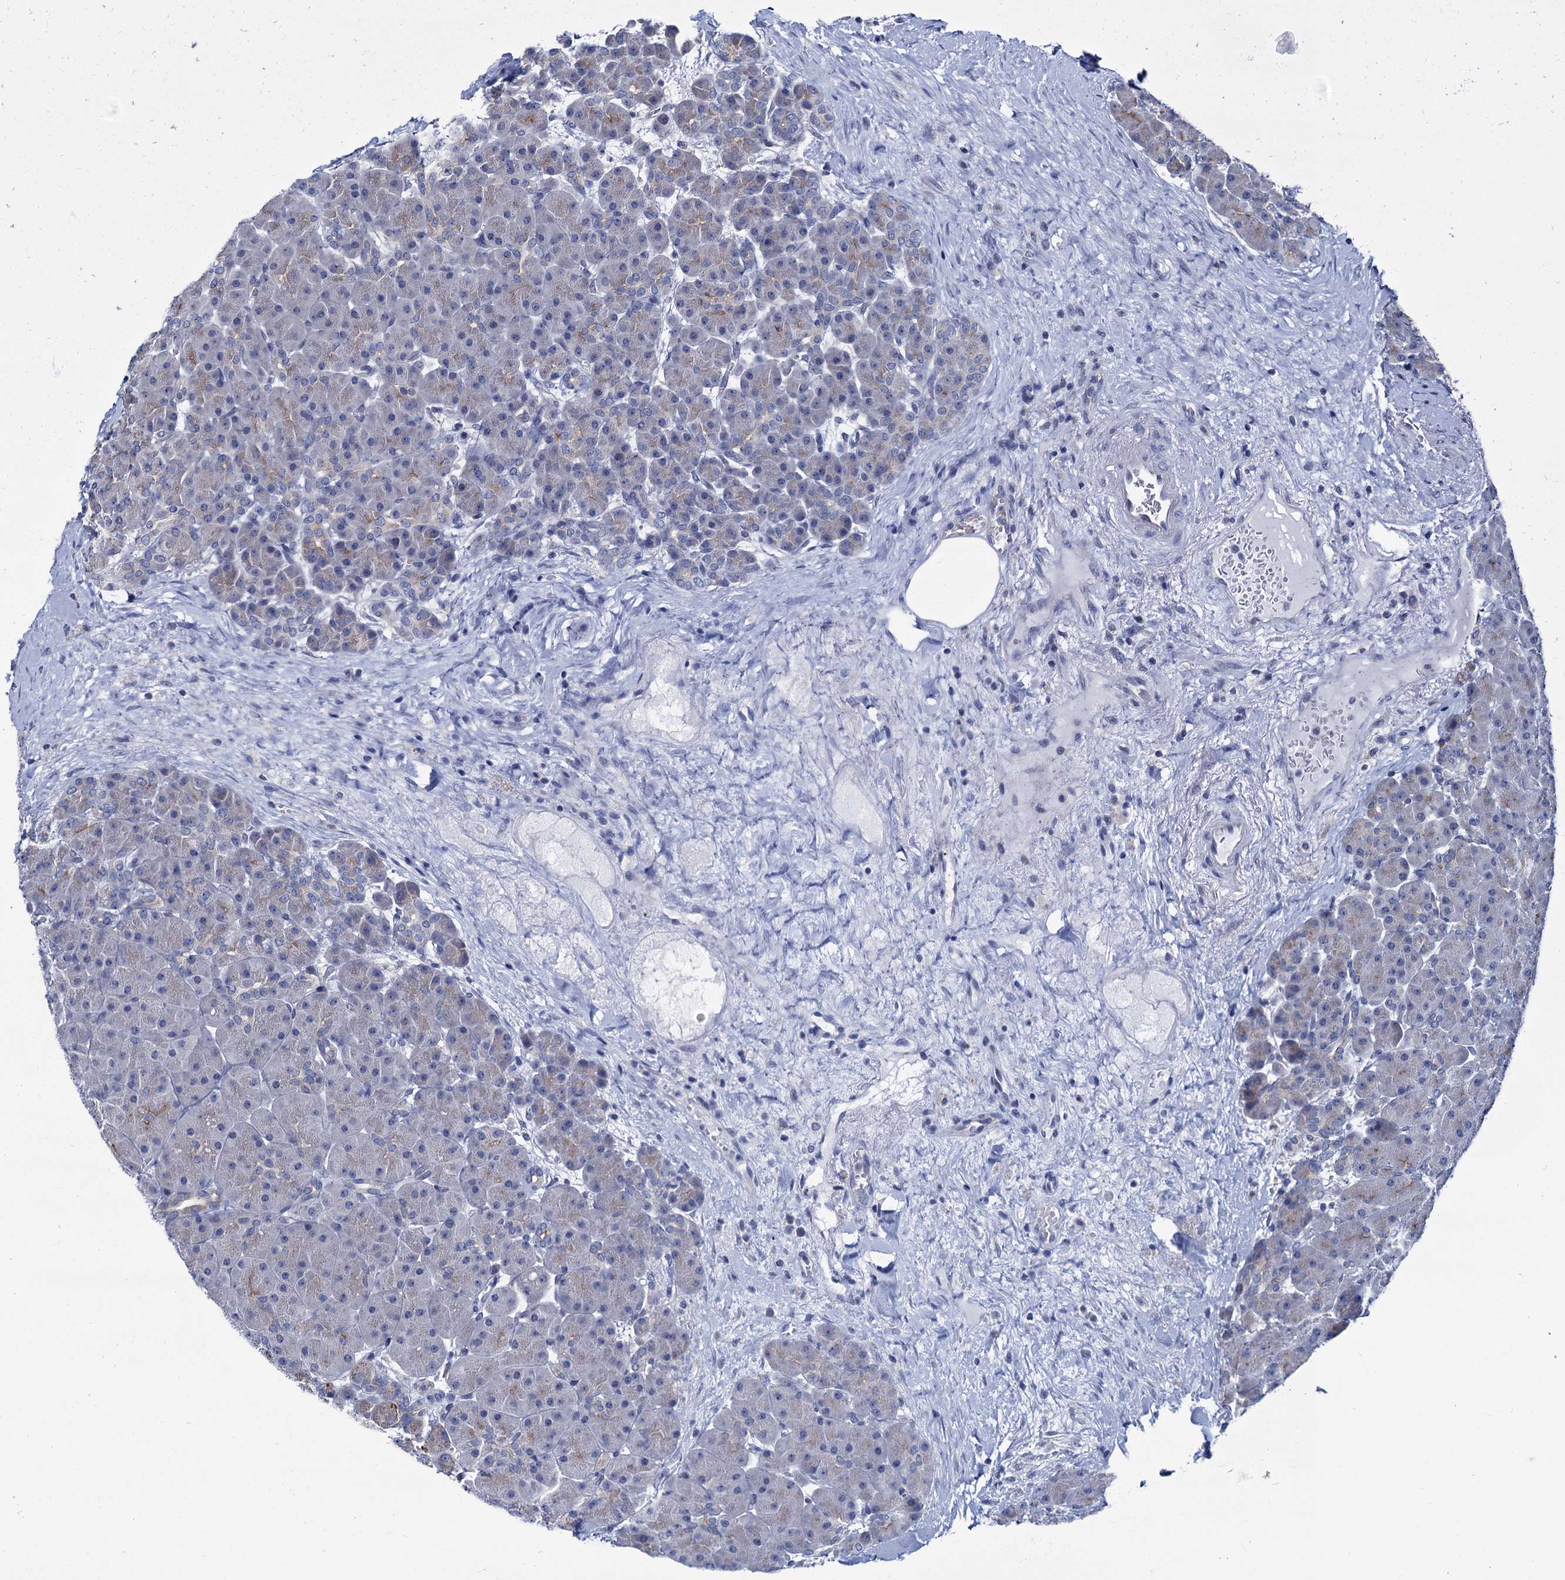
{"staining": {"intensity": "weak", "quantity": "<25%", "location": "cytoplasmic/membranous"}, "tissue": "pancreas", "cell_type": "Exocrine glandular cells", "image_type": "normal", "snomed": [{"axis": "morphology", "description": "Normal tissue, NOS"}, {"axis": "topography", "description": "Pancreas"}], "caption": "High magnification brightfield microscopy of unremarkable pancreas stained with DAB (3,3'-diaminobenzidine) (brown) and counterstained with hematoxylin (blue): exocrine glandular cells show no significant positivity.", "gene": "MIOX", "patient": {"sex": "male", "age": 66}}